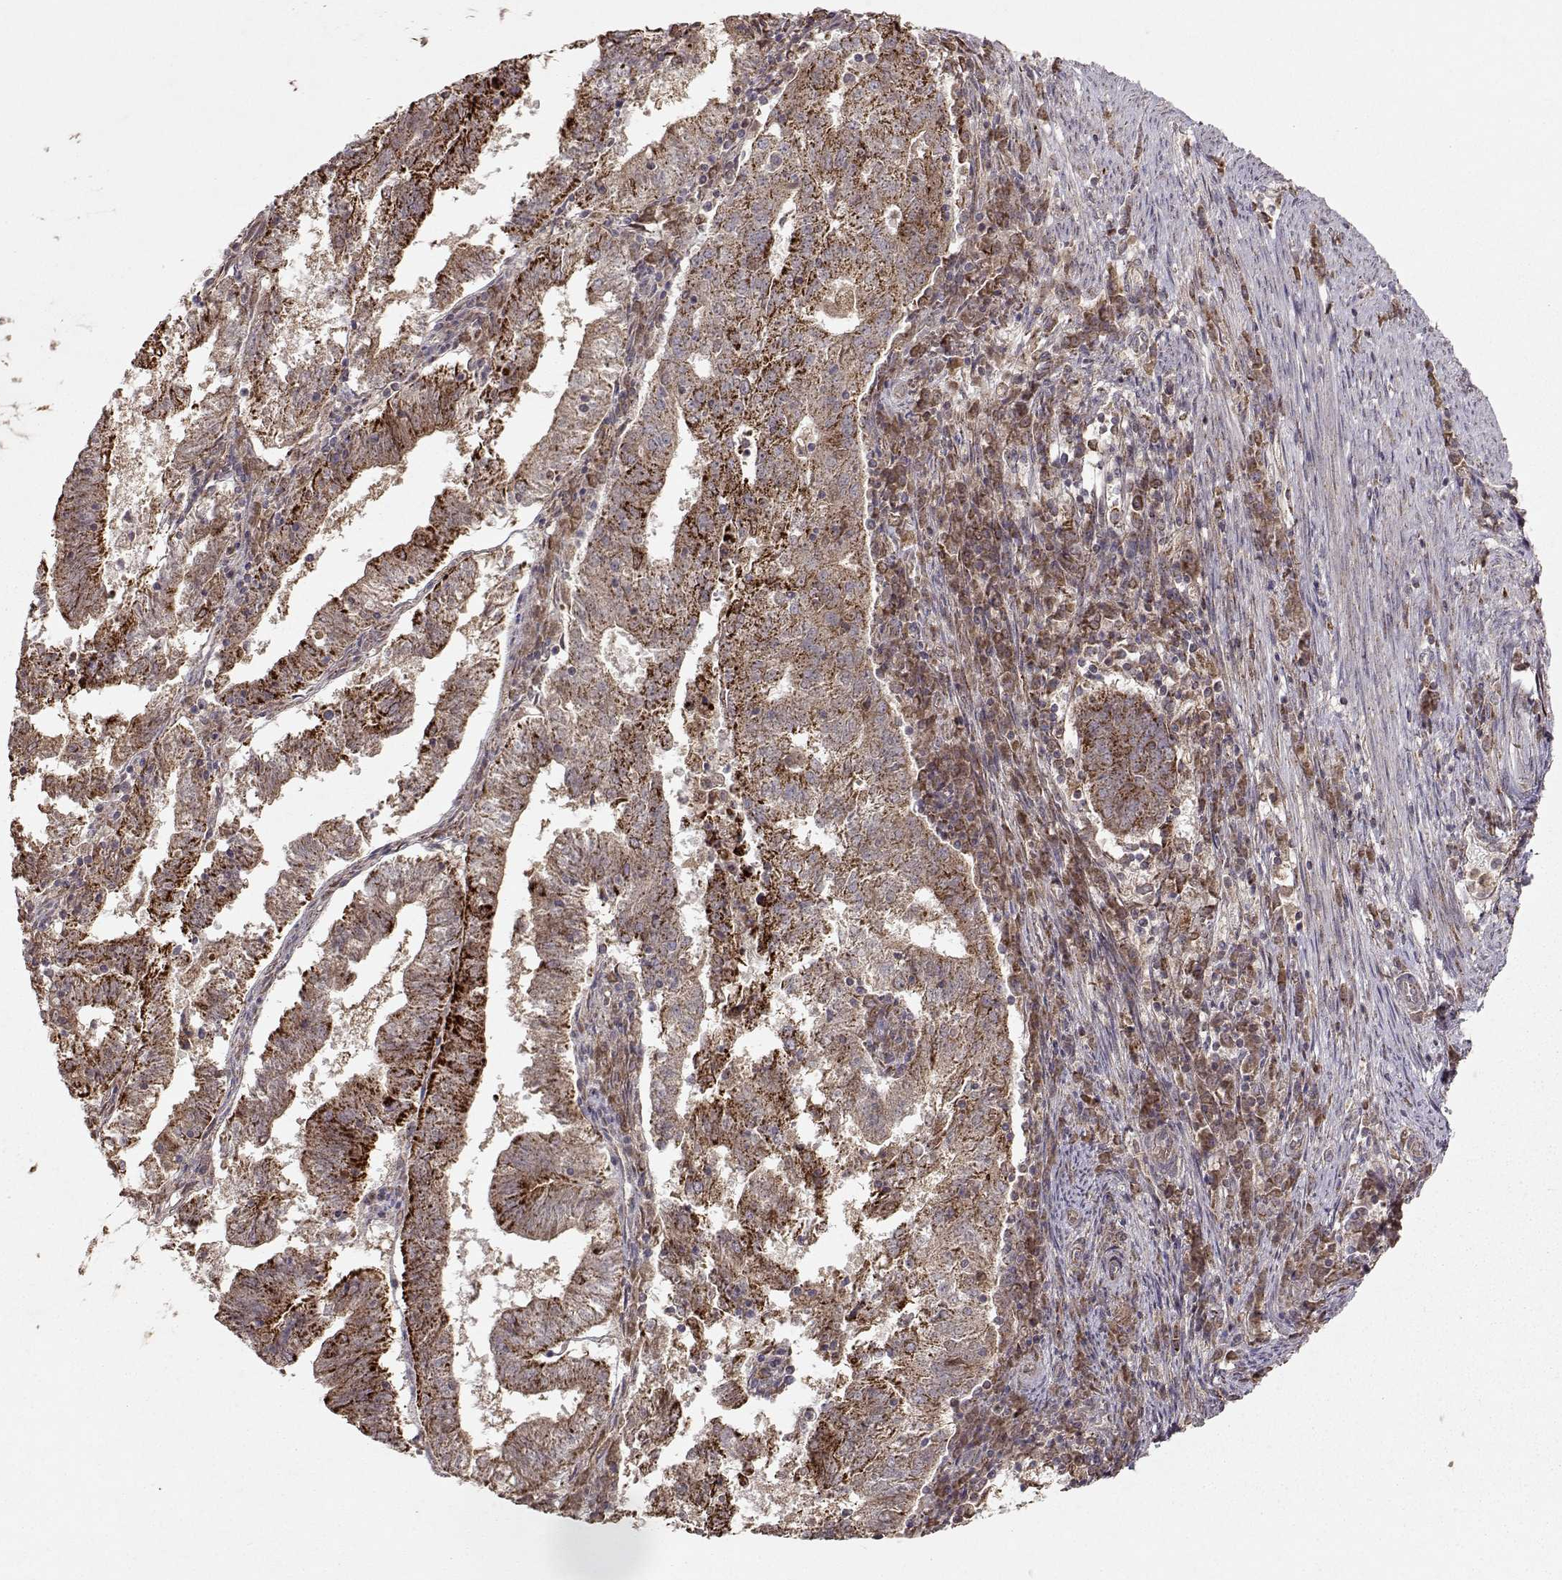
{"staining": {"intensity": "strong", "quantity": ">75%", "location": "cytoplasmic/membranous"}, "tissue": "endometrial cancer", "cell_type": "Tumor cells", "image_type": "cancer", "snomed": [{"axis": "morphology", "description": "Adenocarcinoma, NOS"}, {"axis": "topography", "description": "Endometrium"}], "caption": "A photomicrograph of human adenocarcinoma (endometrial) stained for a protein displays strong cytoplasmic/membranous brown staining in tumor cells. The staining was performed using DAB (3,3'-diaminobenzidine) to visualize the protein expression in brown, while the nuclei were stained in blue with hematoxylin (Magnification: 20x).", "gene": "CMTM3", "patient": {"sex": "female", "age": 82}}